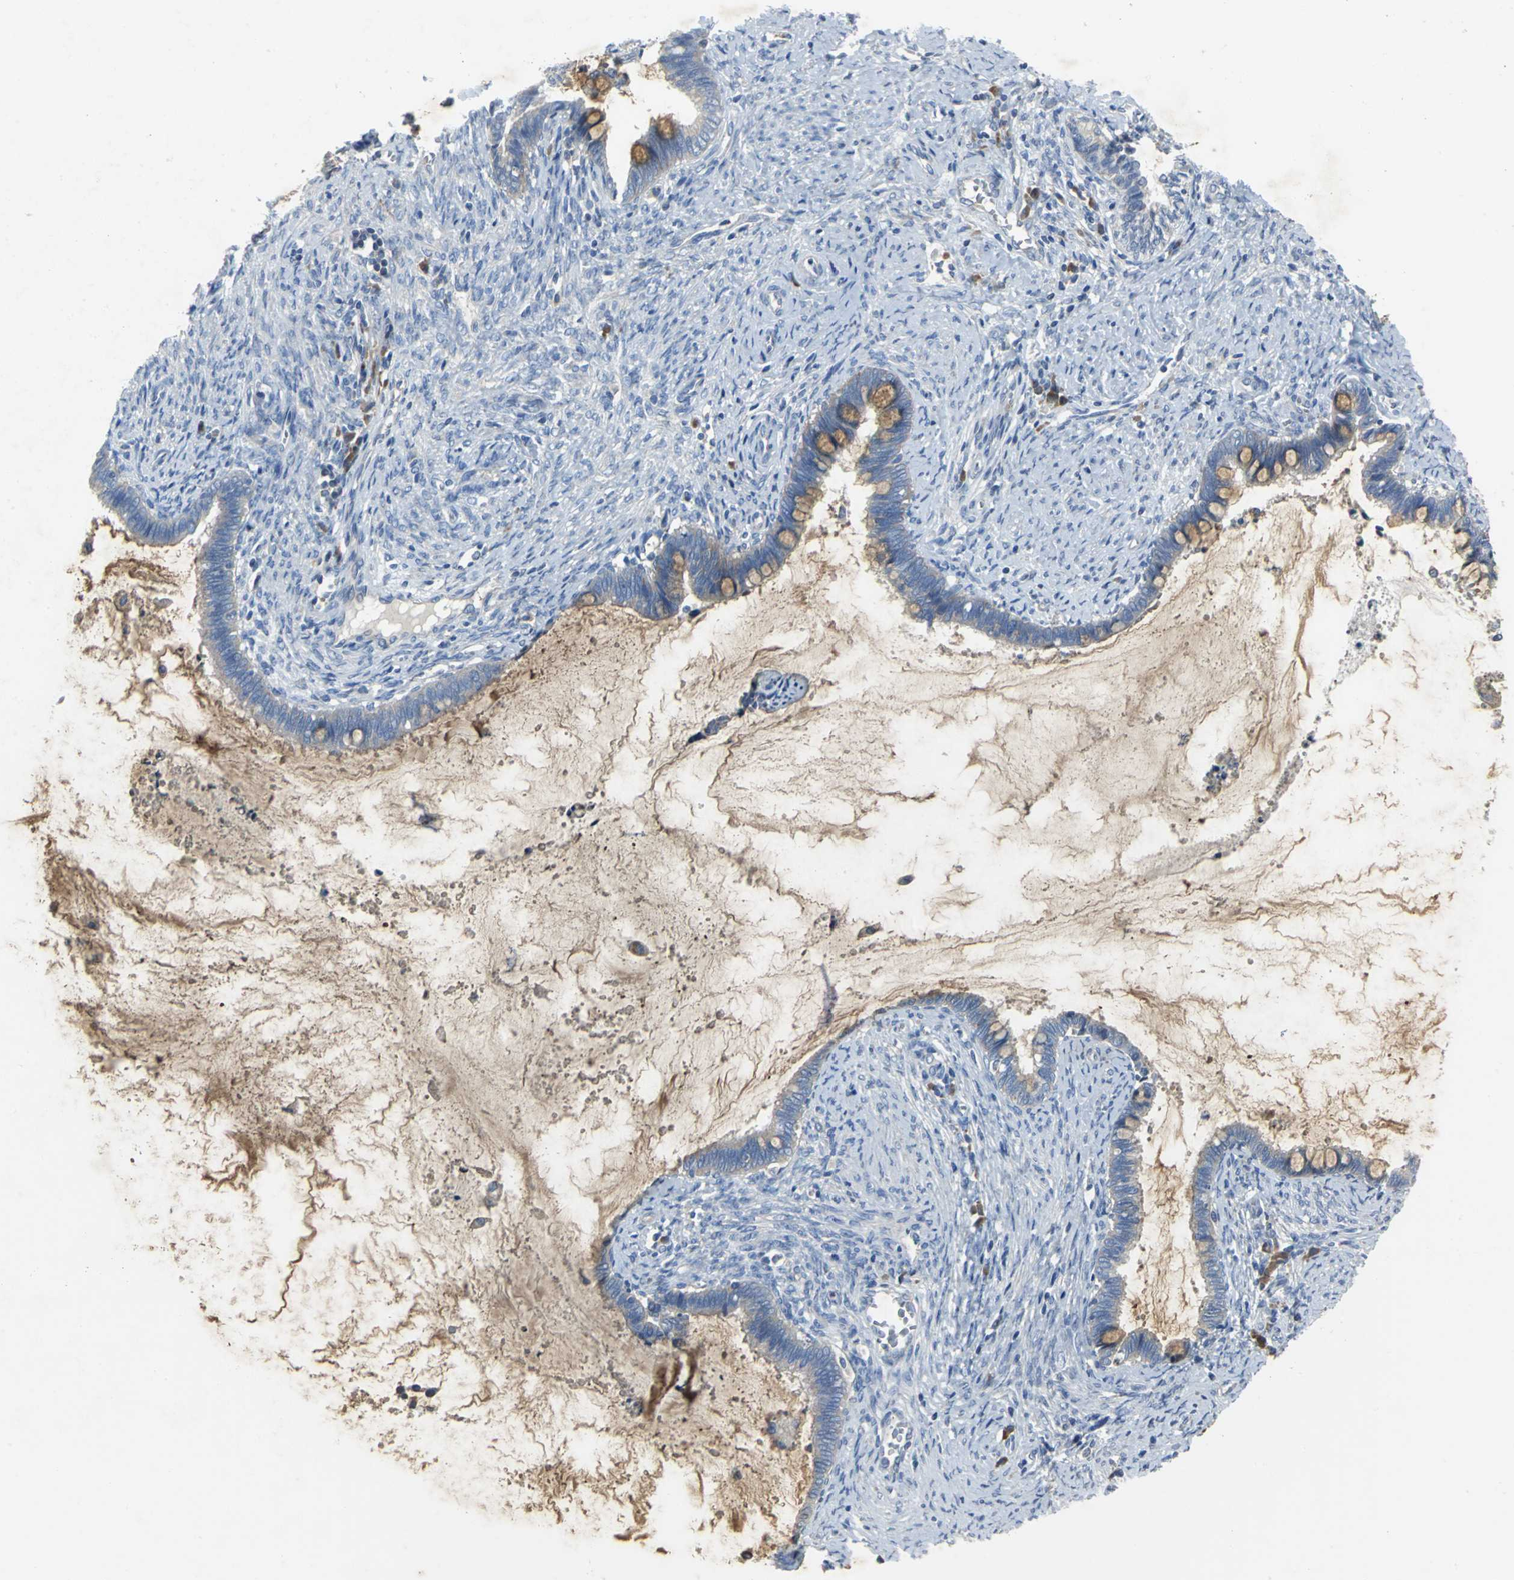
{"staining": {"intensity": "weak", "quantity": "<25%", "location": "cytoplasmic/membranous"}, "tissue": "cervical cancer", "cell_type": "Tumor cells", "image_type": "cancer", "snomed": [{"axis": "morphology", "description": "Adenocarcinoma, NOS"}, {"axis": "topography", "description": "Cervix"}], "caption": "IHC micrograph of cervical cancer (adenocarcinoma) stained for a protein (brown), which demonstrates no staining in tumor cells.", "gene": "EIF5A", "patient": {"sex": "female", "age": 44}}